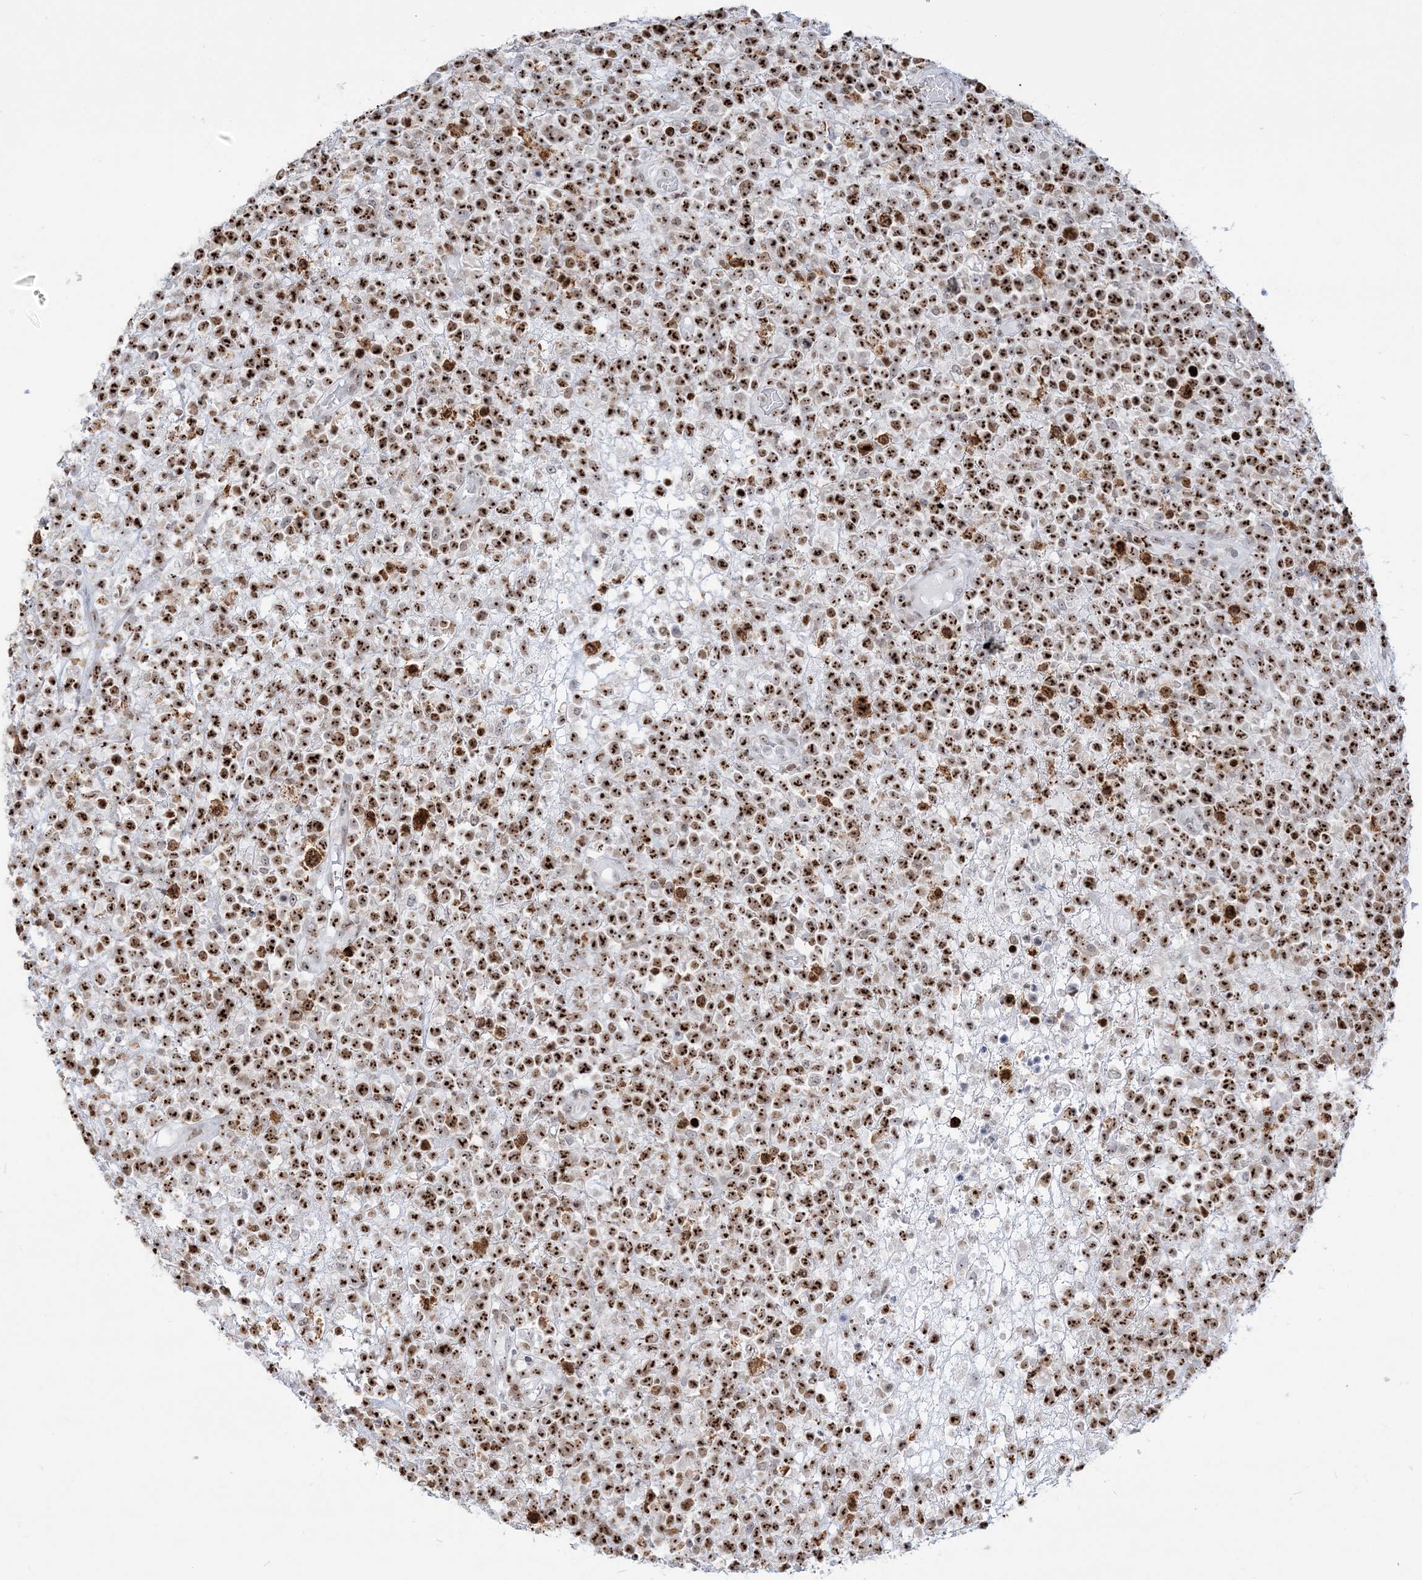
{"staining": {"intensity": "strong", "quantity": ">75%", "location": "nuclear"}, "tissue": "lymphoma", "cell_type": "Tumor cells", "image_type": "cancer", "snomed": [{"axis": "morphology", "description": "Malignant lymphoma, non-Hodgkin's type, High grade"}, {"axis": "topography", "description": "Colon"}], "caption": "The histopathology image demonstrates staining of high-grade malignant lymphoma, non-Hodgkin's type, revealing strong nuclear protein positivity (brown color) within tumor cells. Immunohistochemistry stains the protein in brown and the nuclei are stained blue.", "gene": "DDX21", "patient": {"sex": "female", "age": 53}}